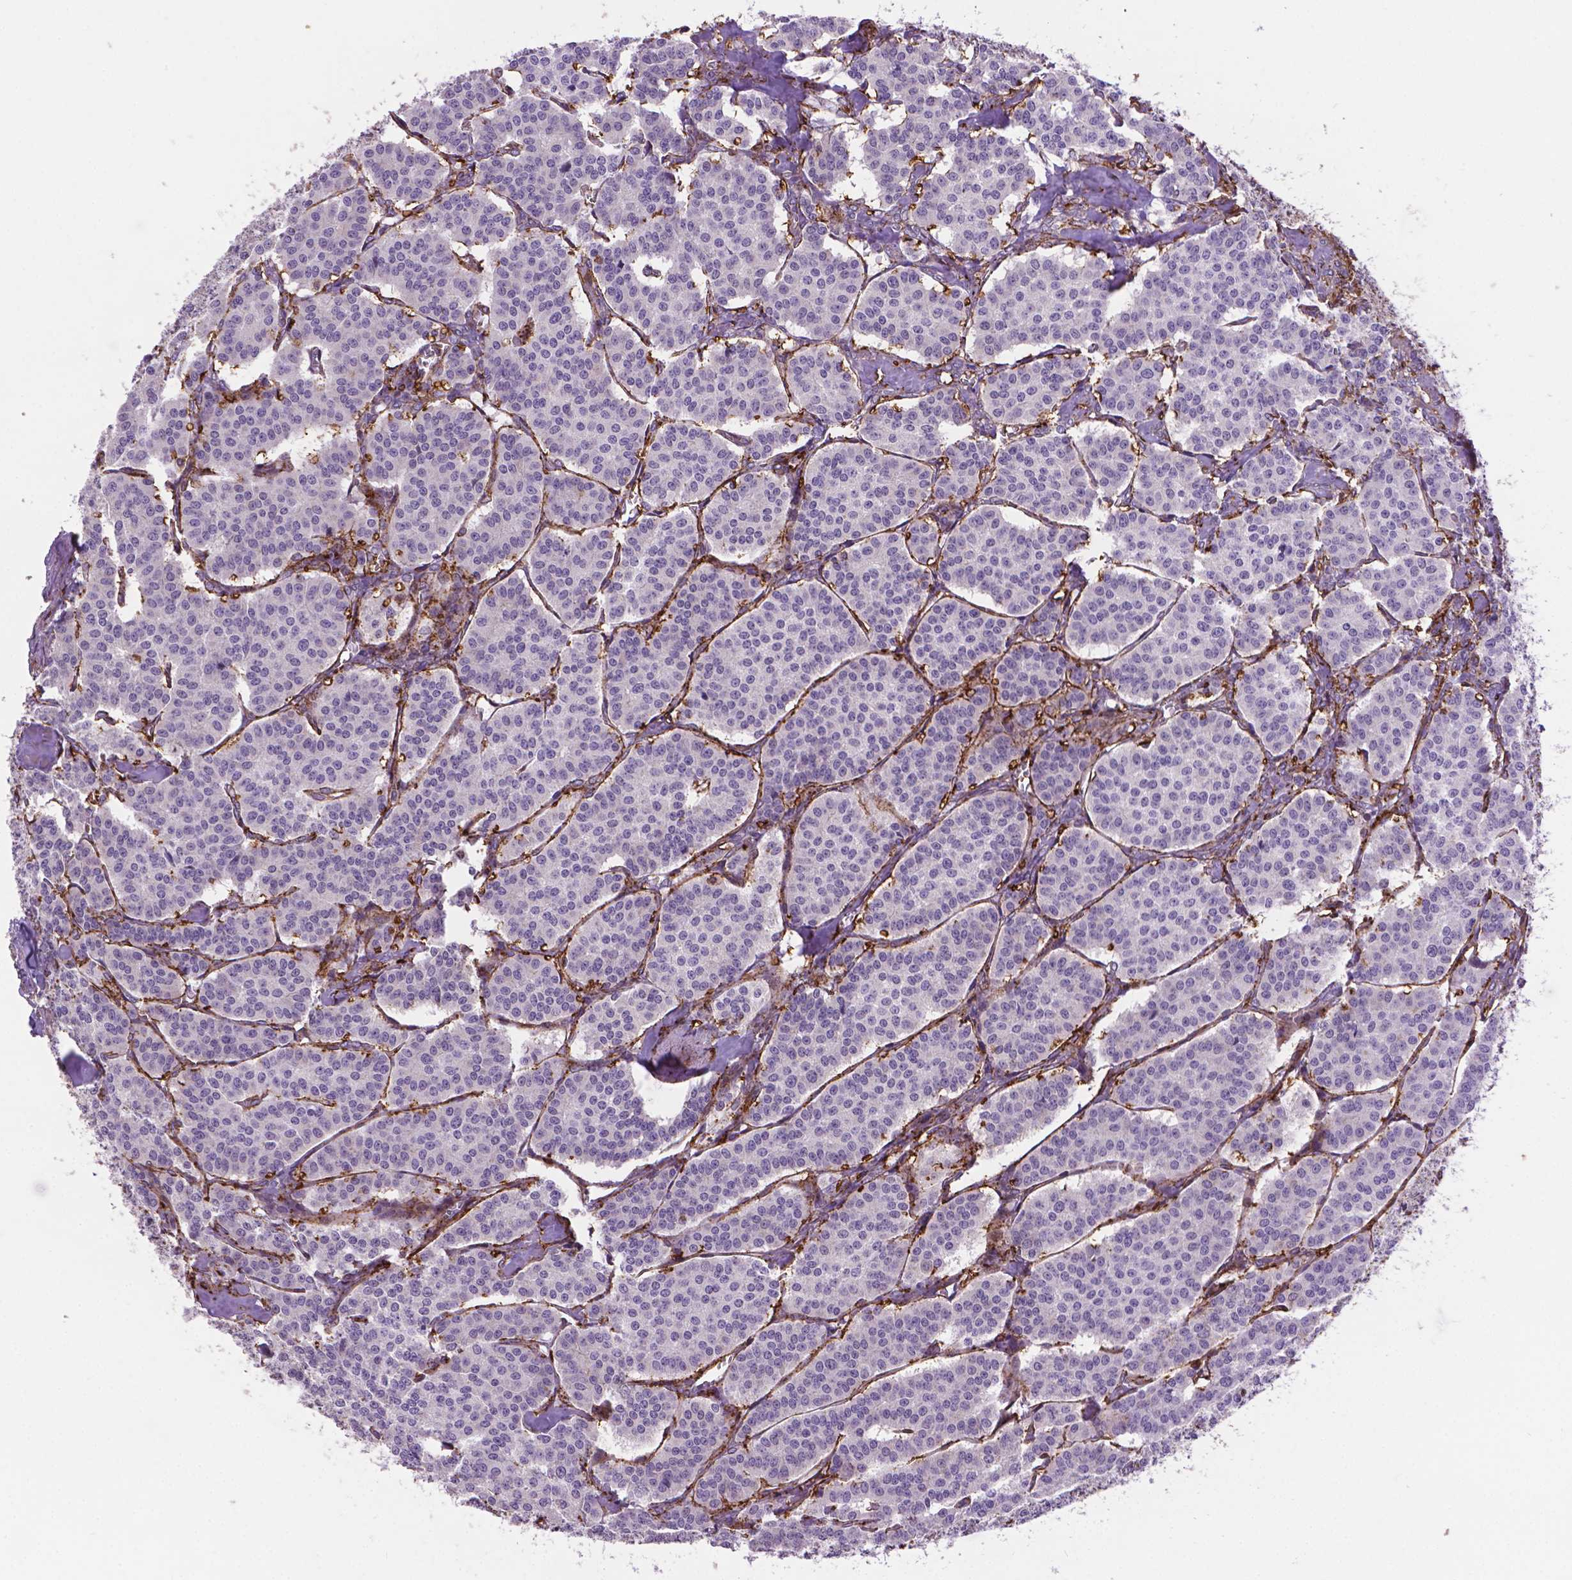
{"staining": {"intensity": "negative", "quantity": "none", "location": "none"}, "tissue": "carcinoid", "cell_type": "Tumor cells", "image_type": "cancer", "snomed": [{"axis": "morphology", "description": "Carcinoid, malignant, NOS"}, {"axis": "topography", "description": "Lung"}], "caption": "High magnification brightfield microscopy of carcinoid (malignant) stained with DAB (3,3'-diaminobenzidine) (brown) and counterstained with hematoxylin (blue): tumor cells show no significant expression. The staining was performed using DAB to visualize the protein expression in brown, while the nuclei were stained in blue with hematoxylin (Magnification: 20x).", "gene": "ACAD10", "patient": {"sex": "female", "age": 46}}